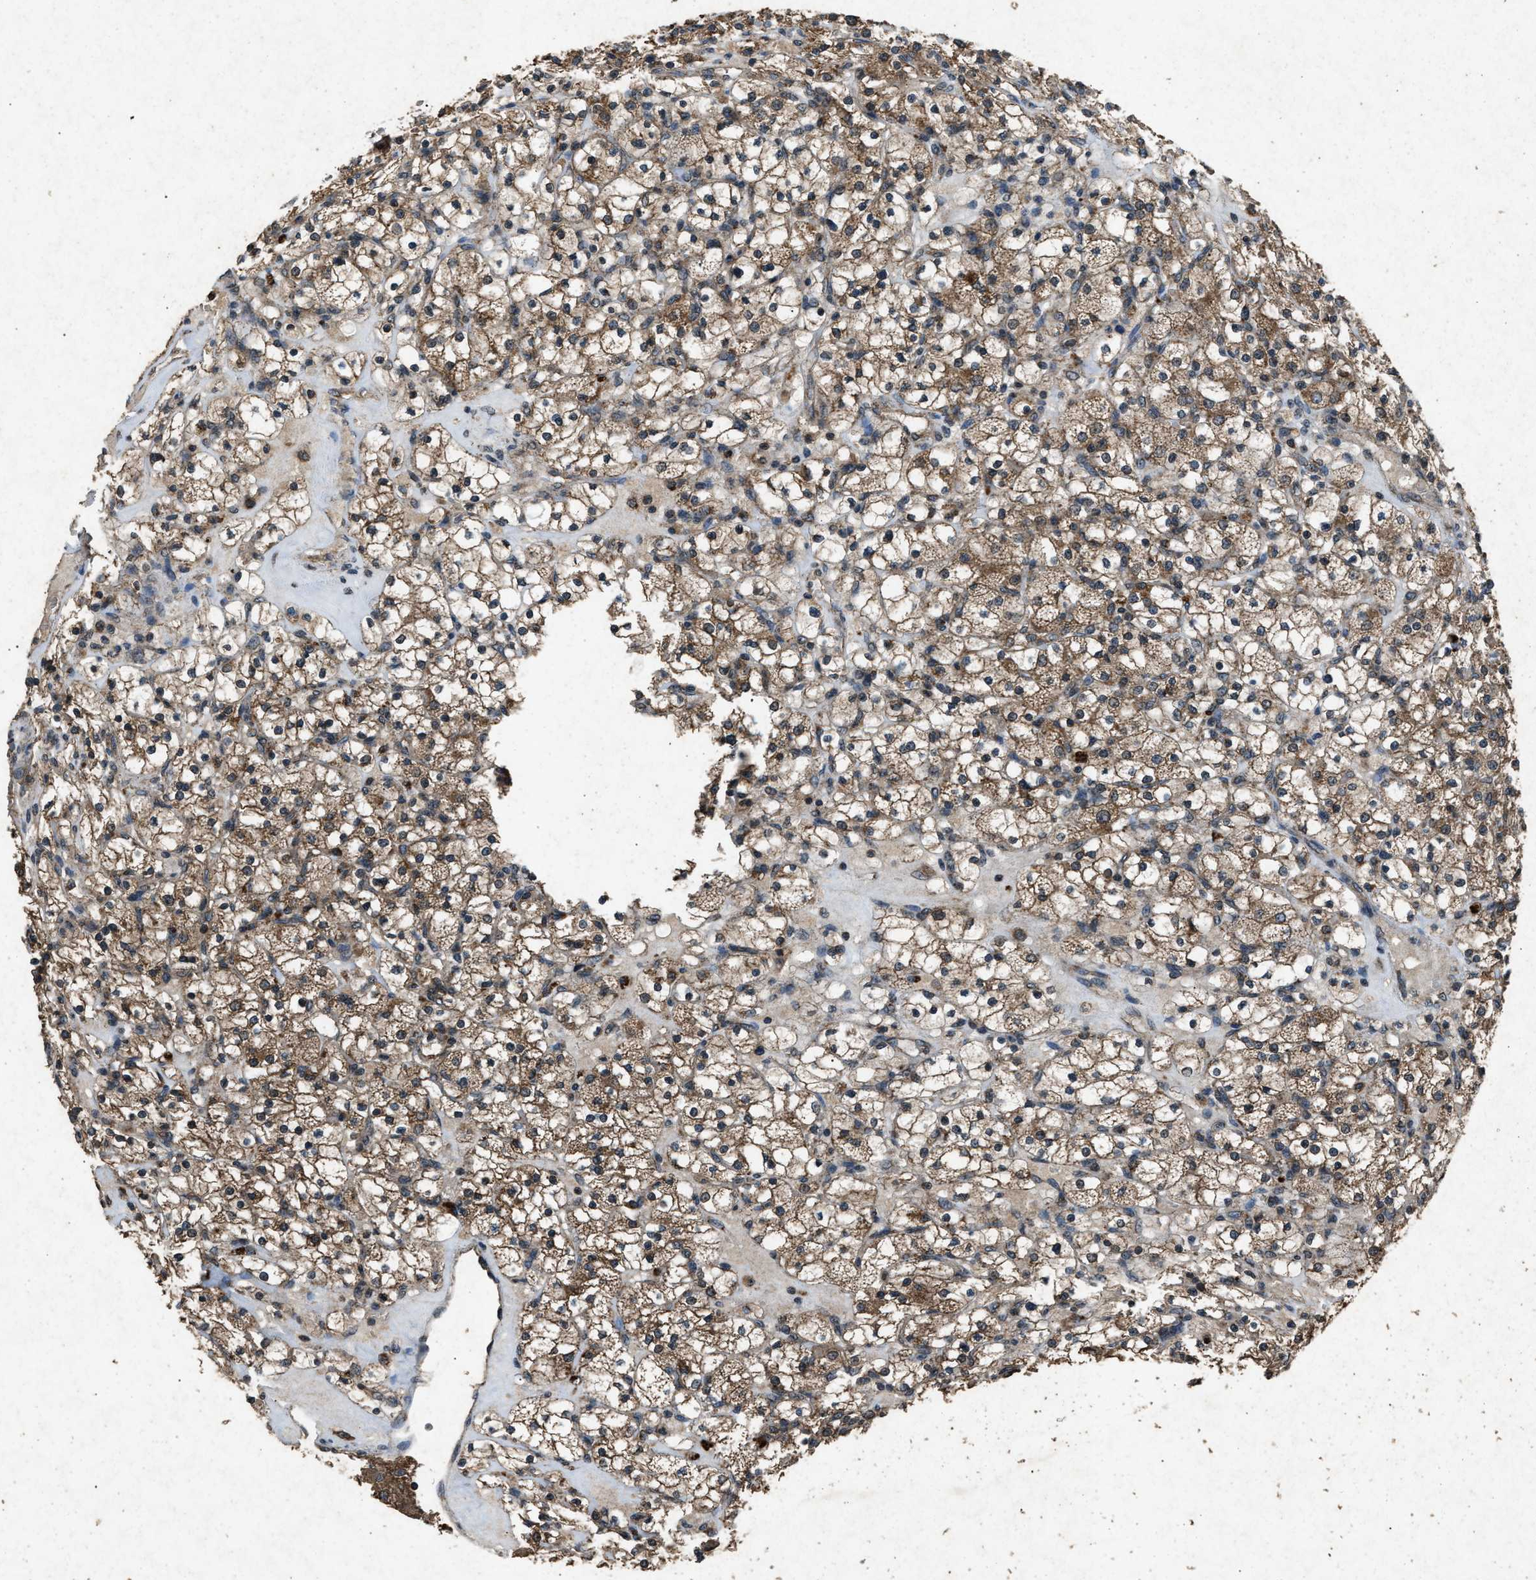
{"staining": {"intensity": "moderate", "quantity": ">75%", "location": "cytoplasmic/membranous"}, "tissue": "renal cancer", "cell_type": "Tumor cells", "image_type": "cancer", "snomed": [{"axis": "morphology", "description": "Adenocarcinoma, NOS"}, {"axis": "topography", "description": "Kidney"}], "caption": "A brown stain highlights moderate cytoplasmic/membranous positivity of a protein in human renal cancer tumor cells.", "gene": "OAS1", "patient": {"sex": "female", "age": 83}}